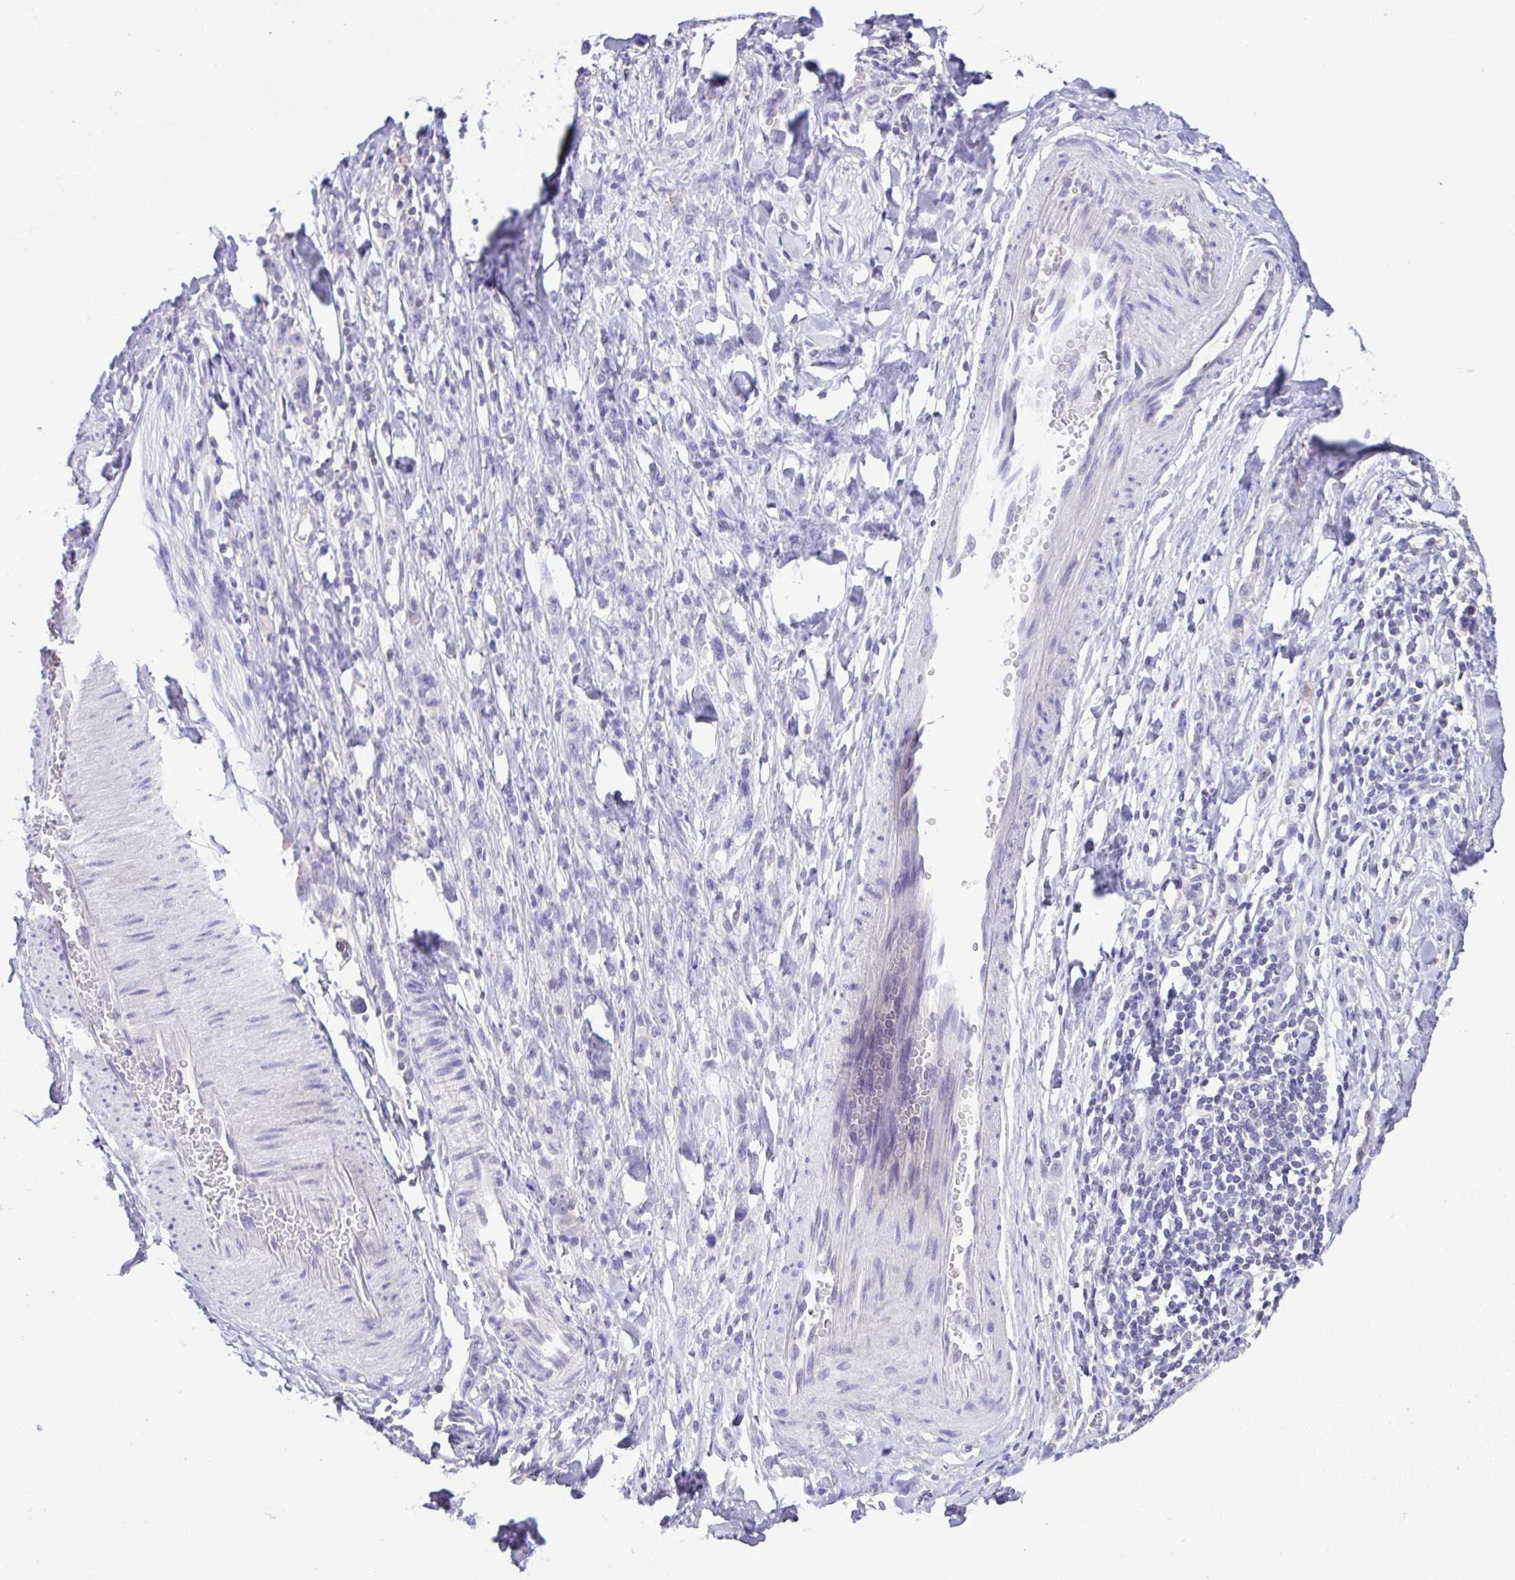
{"staining": {"intensity": "negative", "quantity": "none", "location": "none"}, "tissue": "stomach cancer", "cell_type": "Tumor cells", "image_type": "cancer", "snomed": [{"axis": "morphology", "description": "Adenocarcinoma, NOS"}, {"axis": "topography", "description": "Stomach"}], "caption": "This image is of stomach adenocarcinoma stained with immunohistochemistry (IHC) to label a protein in brown with the nuclei are counter-stained blue. There is no positivity in tumor cells. (Immunohistochemistry (ihc), brightfield microscopy, high magnification).", "gene": "CYP17A1", "patient": {"sex": "male", "age": 47}}